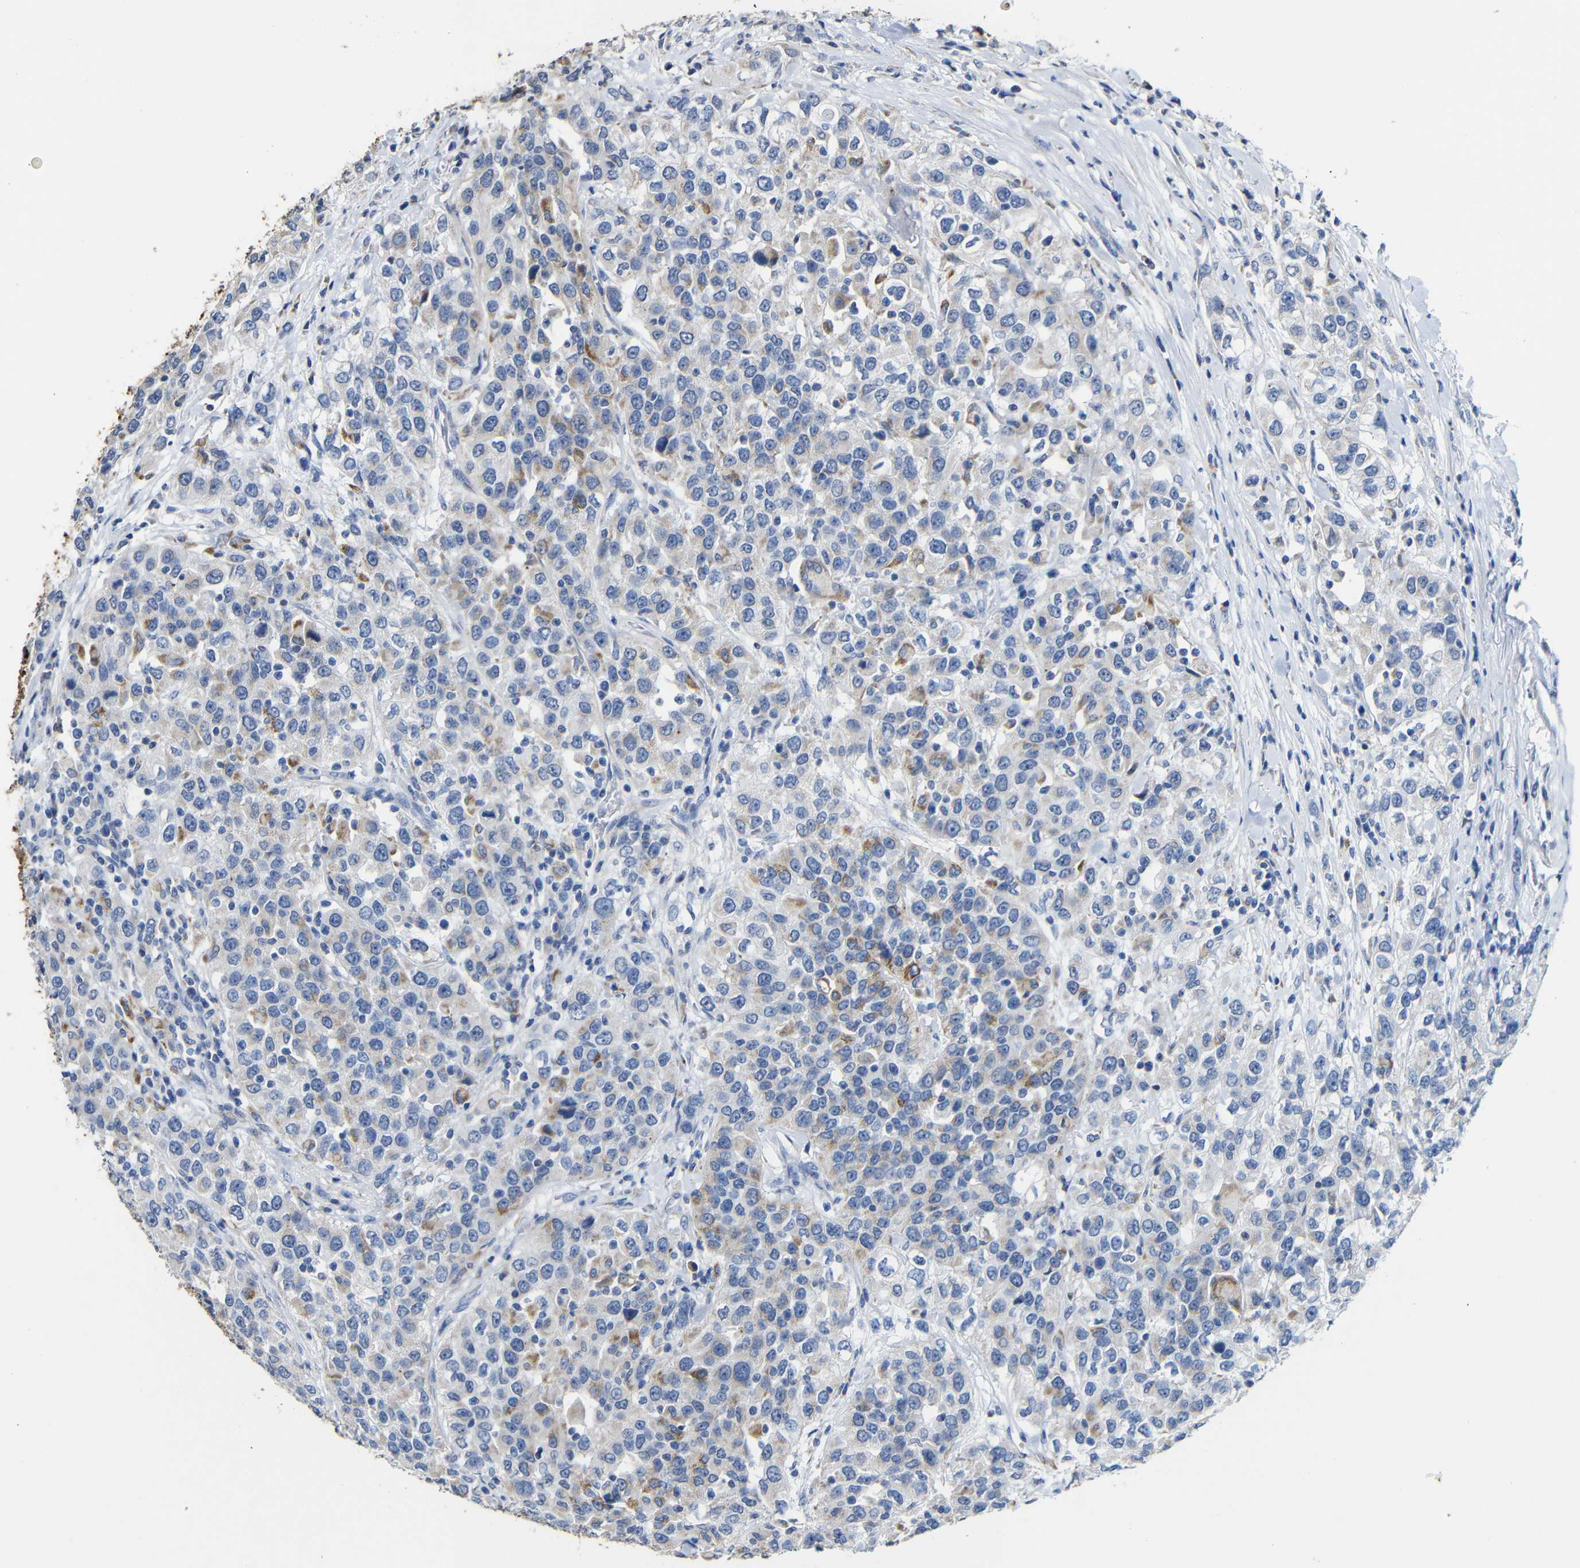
{"staining": {"intensity": "moderate", "quantity": "<25%", "location": "cytoplasmic/membranous"}, "tissue": "urothelial cancer", "cell_type": "Tumor cells", "image_type": "cancer", "snomed": [{"axis": "morphology", "description": "Urothelial carcinoma, High grade"}, {"axis": "topography", "description": "Urinary bladder"}], "caption": "An IHC photomicrograph of neoplastic tissue is shown. Protein staining in brown shows moderate cytoplasmic/membranous positivity in high-grade urothelial carcinoma within tumor cells.", "gene": "MAOA", "patient": {"sex": "female", "age": 80}}